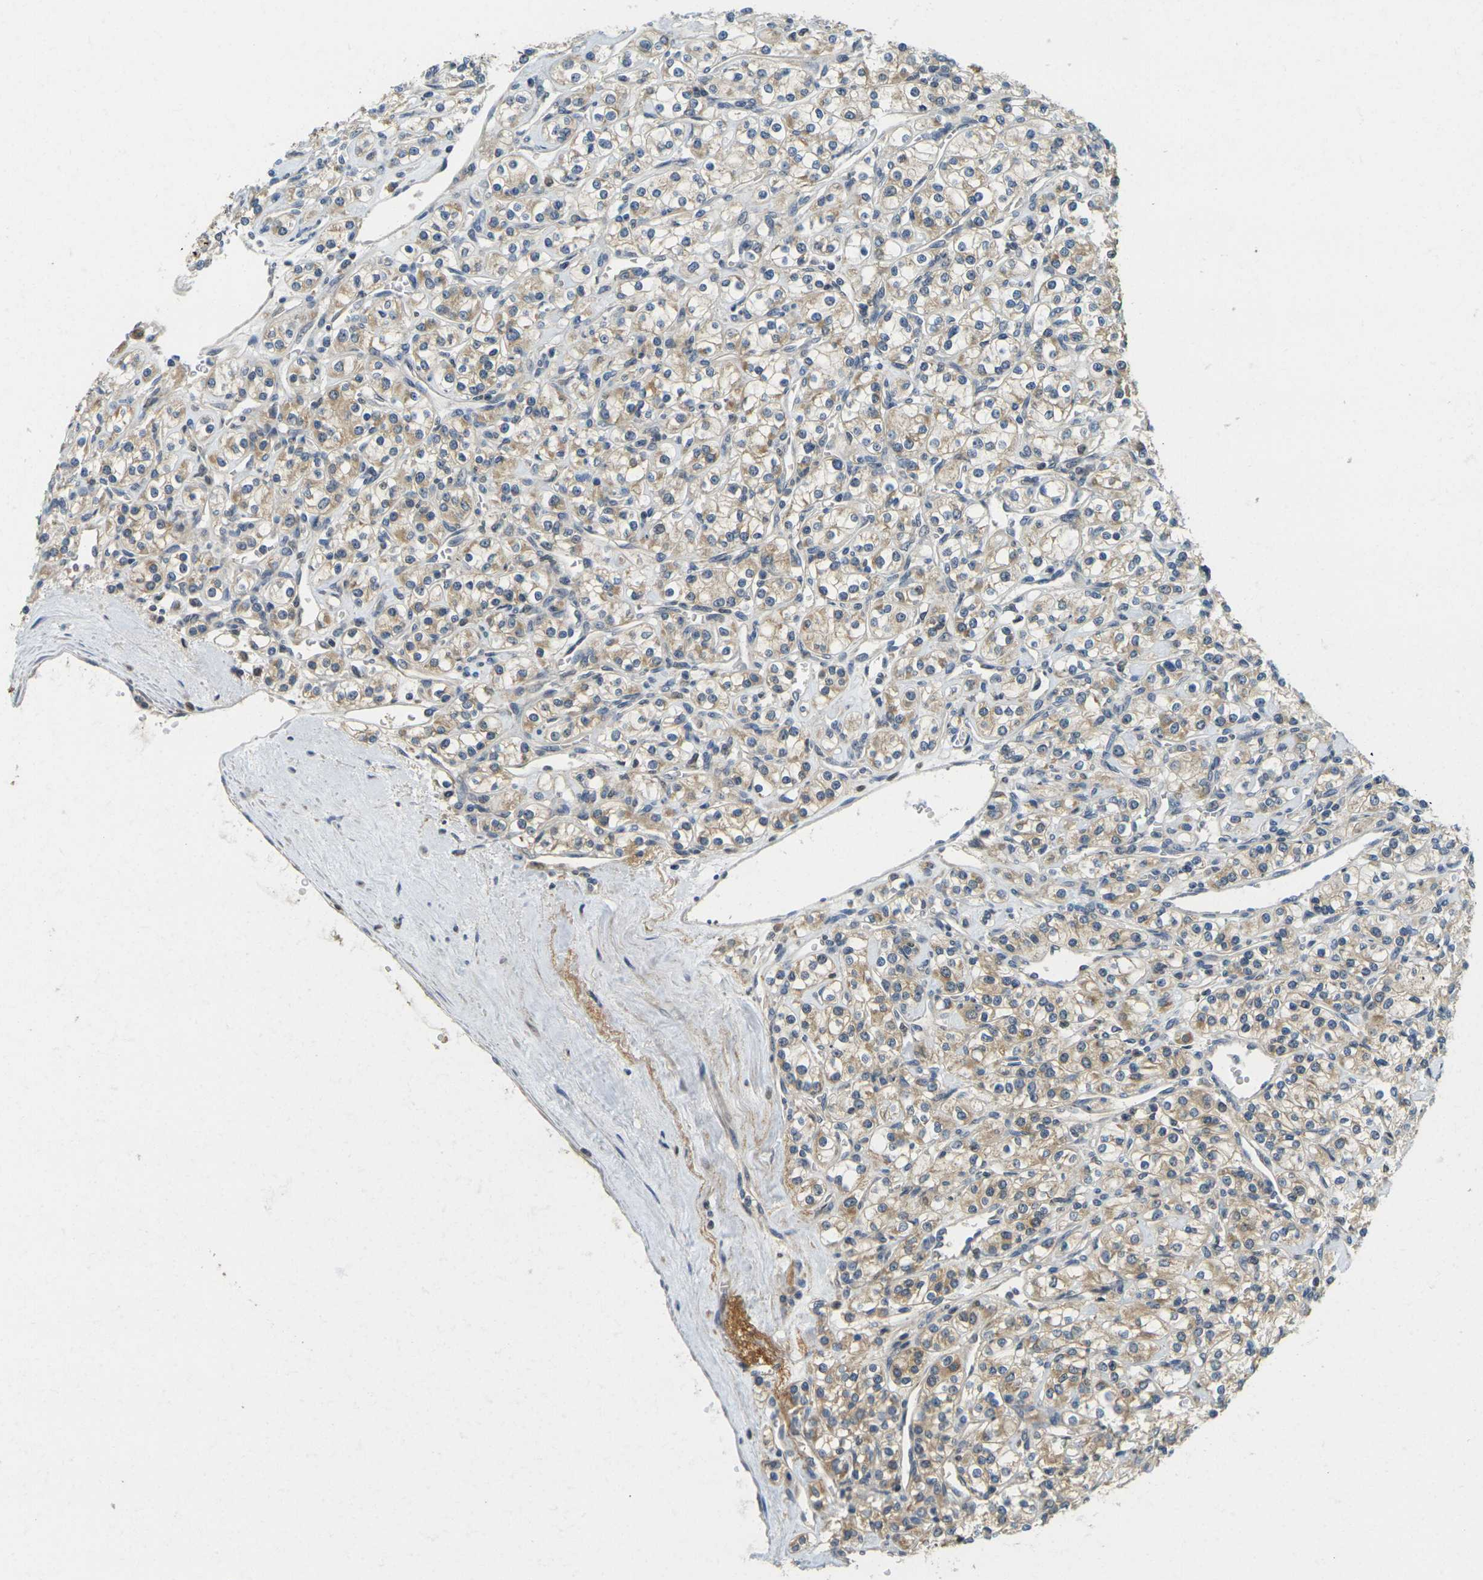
{"staining": {"intensity": "weak", "quantity": ">75%", "location": "cytoplasmic/membranous"}, "tissue": "renal cancer", "cell_type": "Tumor cells", "image_type": "cancer", "snomed": [{"axis": "morphology", "description": "Adenocarcinoma, NOS"}, {"axis": "topography", "description": "Kidney"}], "caption": "Tumor cells show low levels of weak cytoplasmic/membranous expression in about >75% of cells in renal cancer (adenocarcinoma).", "gene": "KLHL8", "patient": {"sex": "male", "age": 77}}